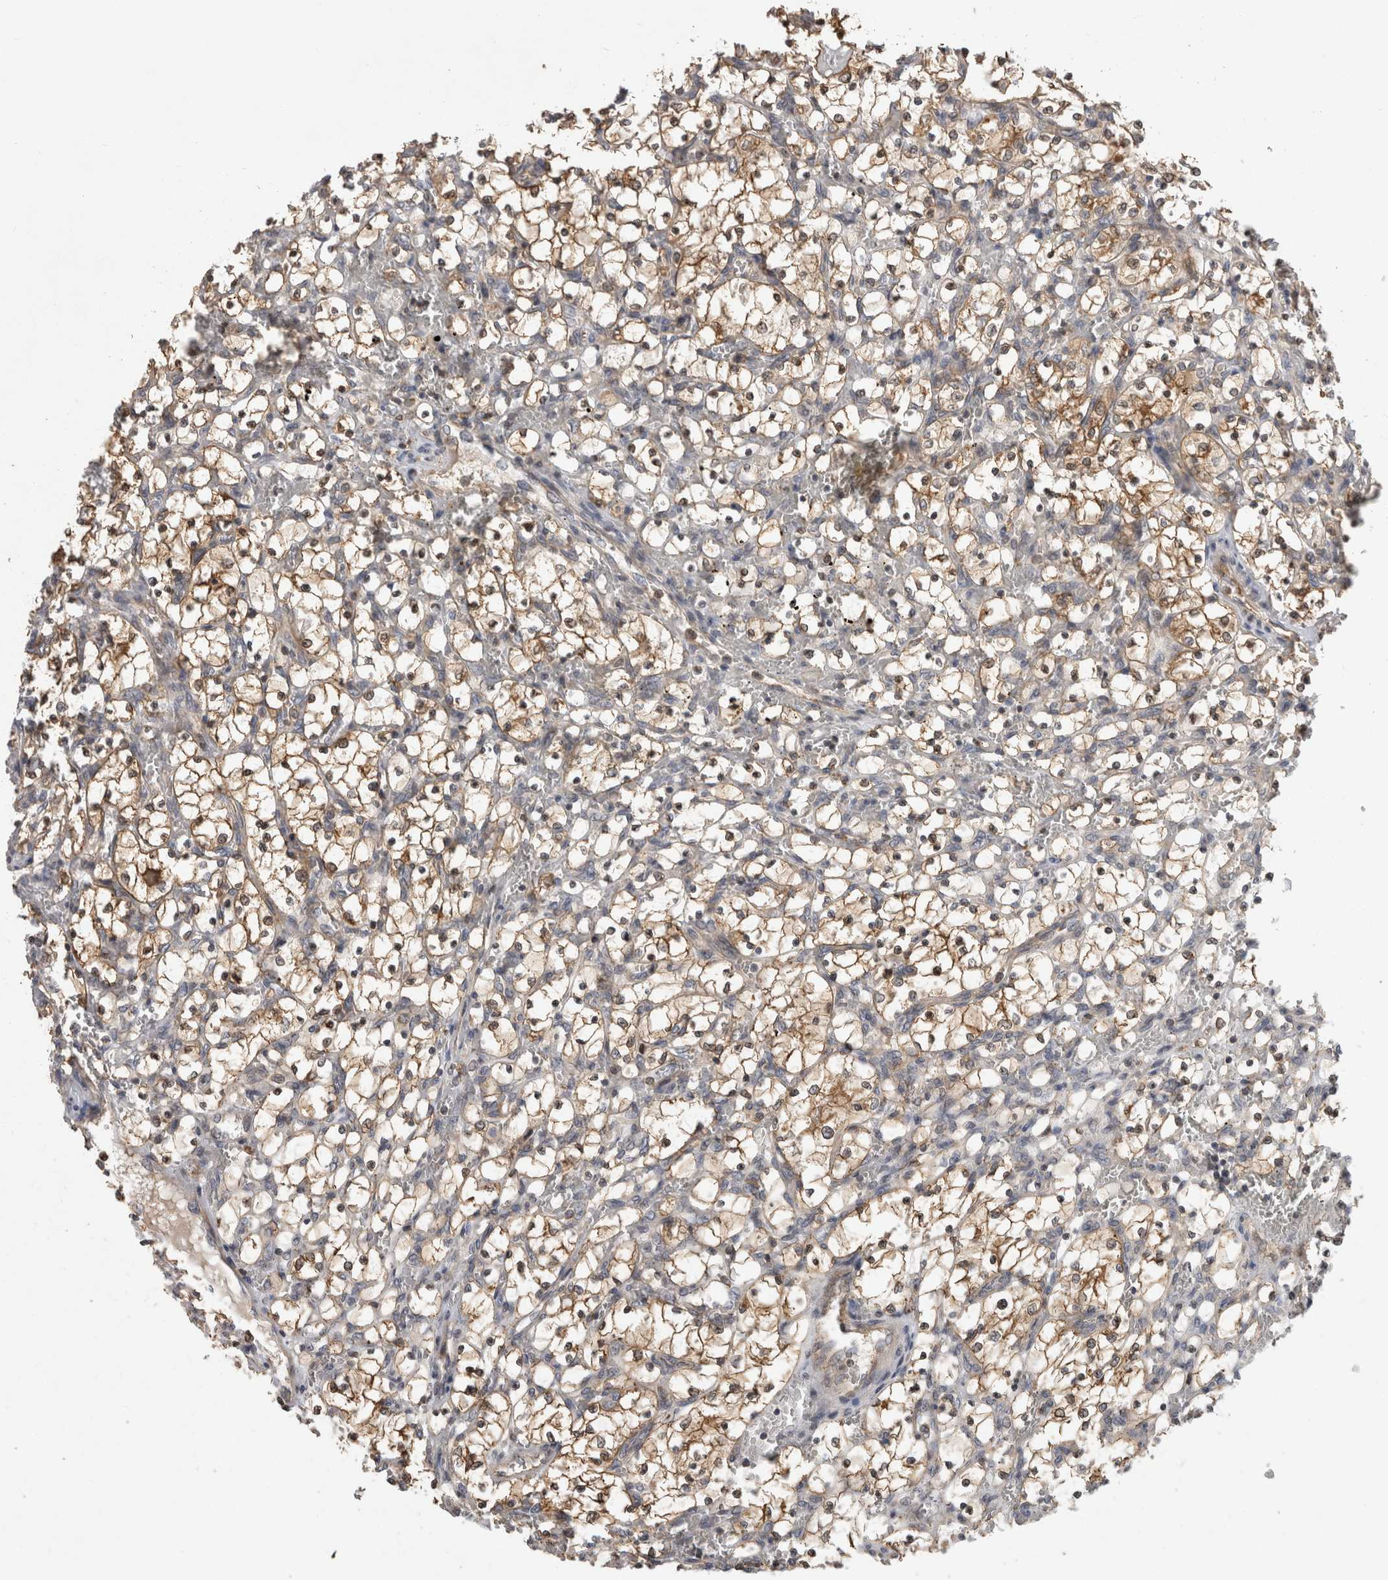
{"staining": {"intensity": "moderate", "quantity": ">75%", "location": "cytoplasmic/membranous"}, "tissue": "renal cancer", "cell_type": "Tumor cells", "image_type": "cancer", "snomed": [{"axis": "morphology", "description": "Adenocarcinoma, NOS"}, {"axis": "topography", "description": "Kidney"}], "caption": "Immunohistochemical staining of human renal adenocarcinoma shows medium levels of moderate cytoplasmic/membranous protein expression in about >75% of tumor cells. The staining was performed using DAB, with brown indicating positive protein expression. Nuclei are stained blue with hematoxylin.", "gene": "PARP6", "patient": {"sex": "female", "age": 69}}